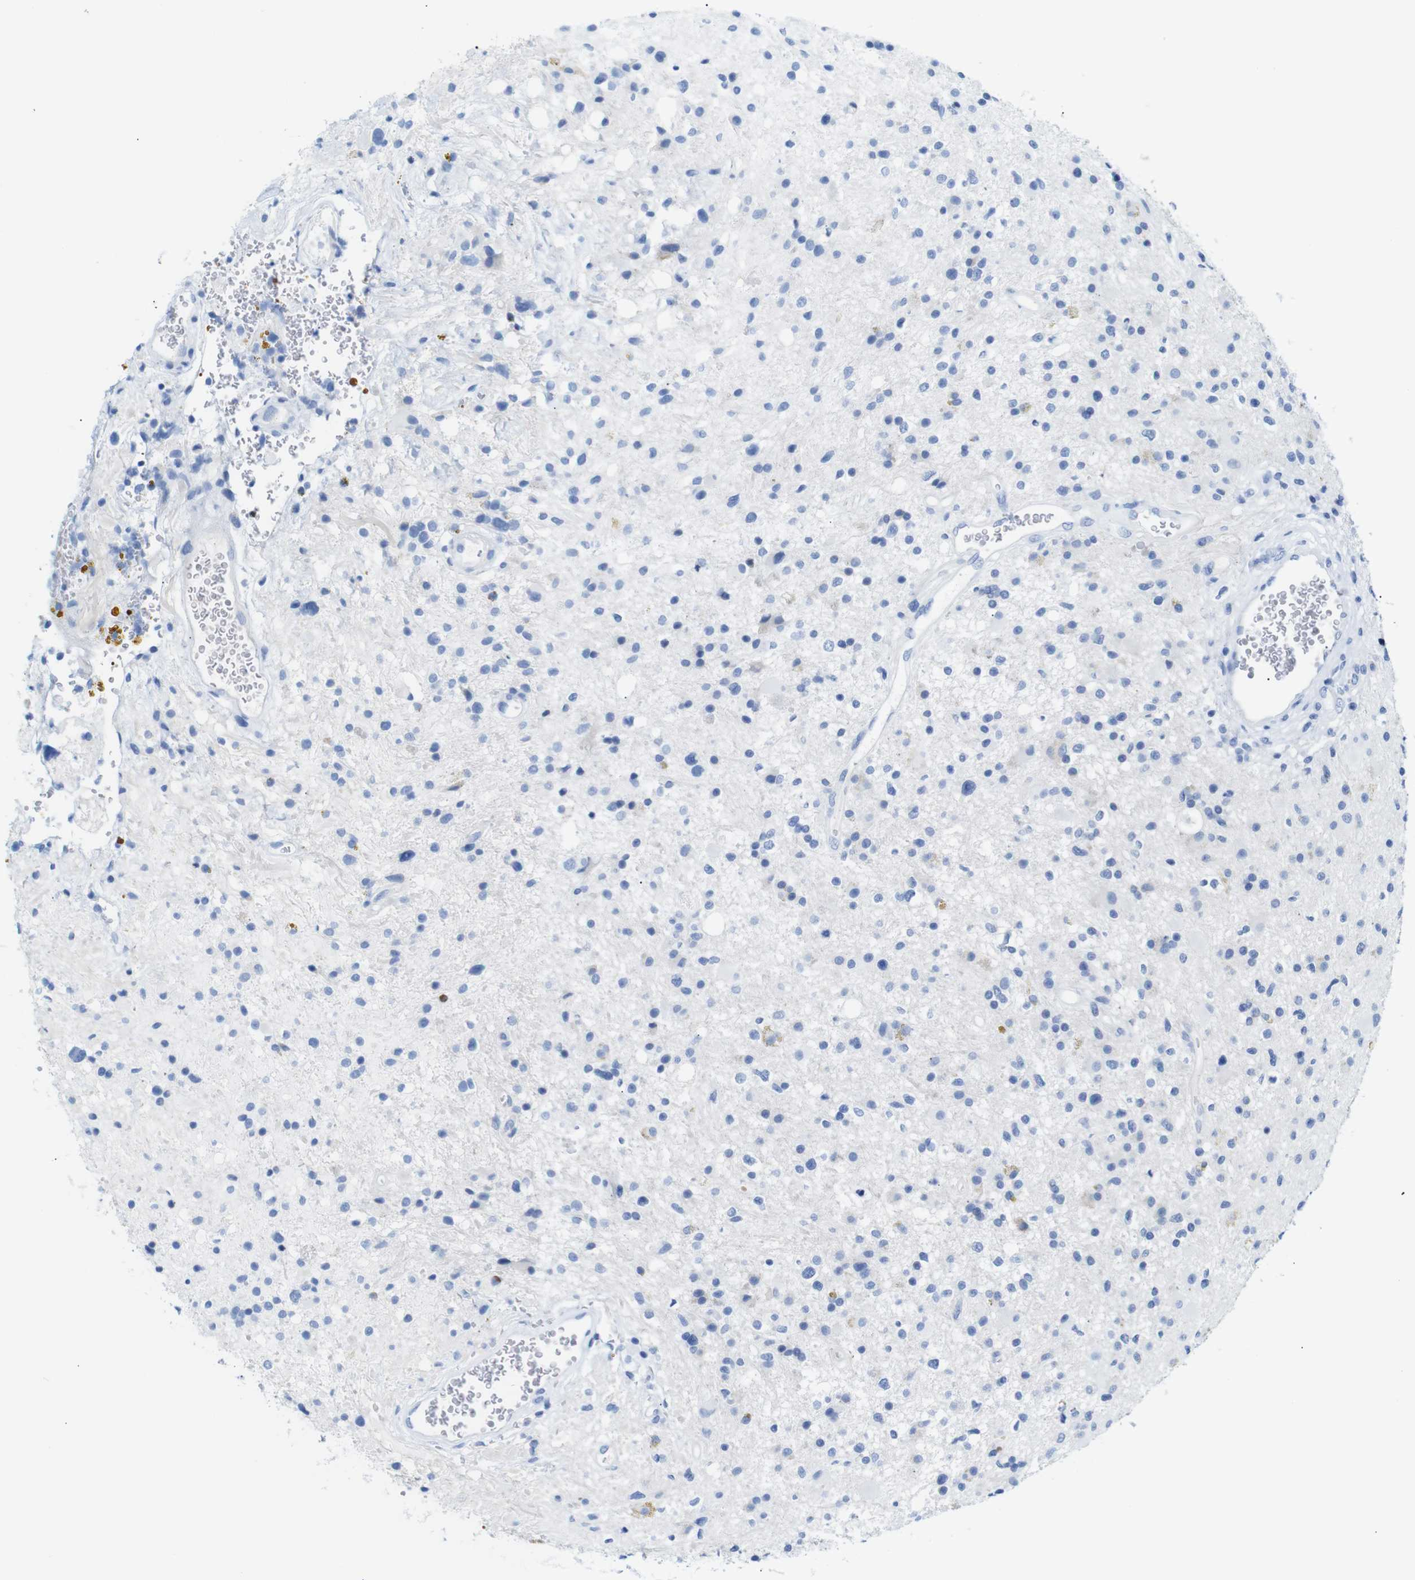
{"staining": {"intensity": "negative", "quantity": "none", "location": "none"}, "tissue": "glioma", "cell_type": "Tumor cells", "image_type": "cancer", "snomed": [{"axis": "morphology", "description": "Glioma, malignant, High grade"}, {"axis": "topography", "description": "Brain"}], "caption": "Tumor cells are negative for brown protein staining in high-grade glioma (malignant).", "gene": "ERVMER34-1", "patient": {"sex": "male", "age": 33}}